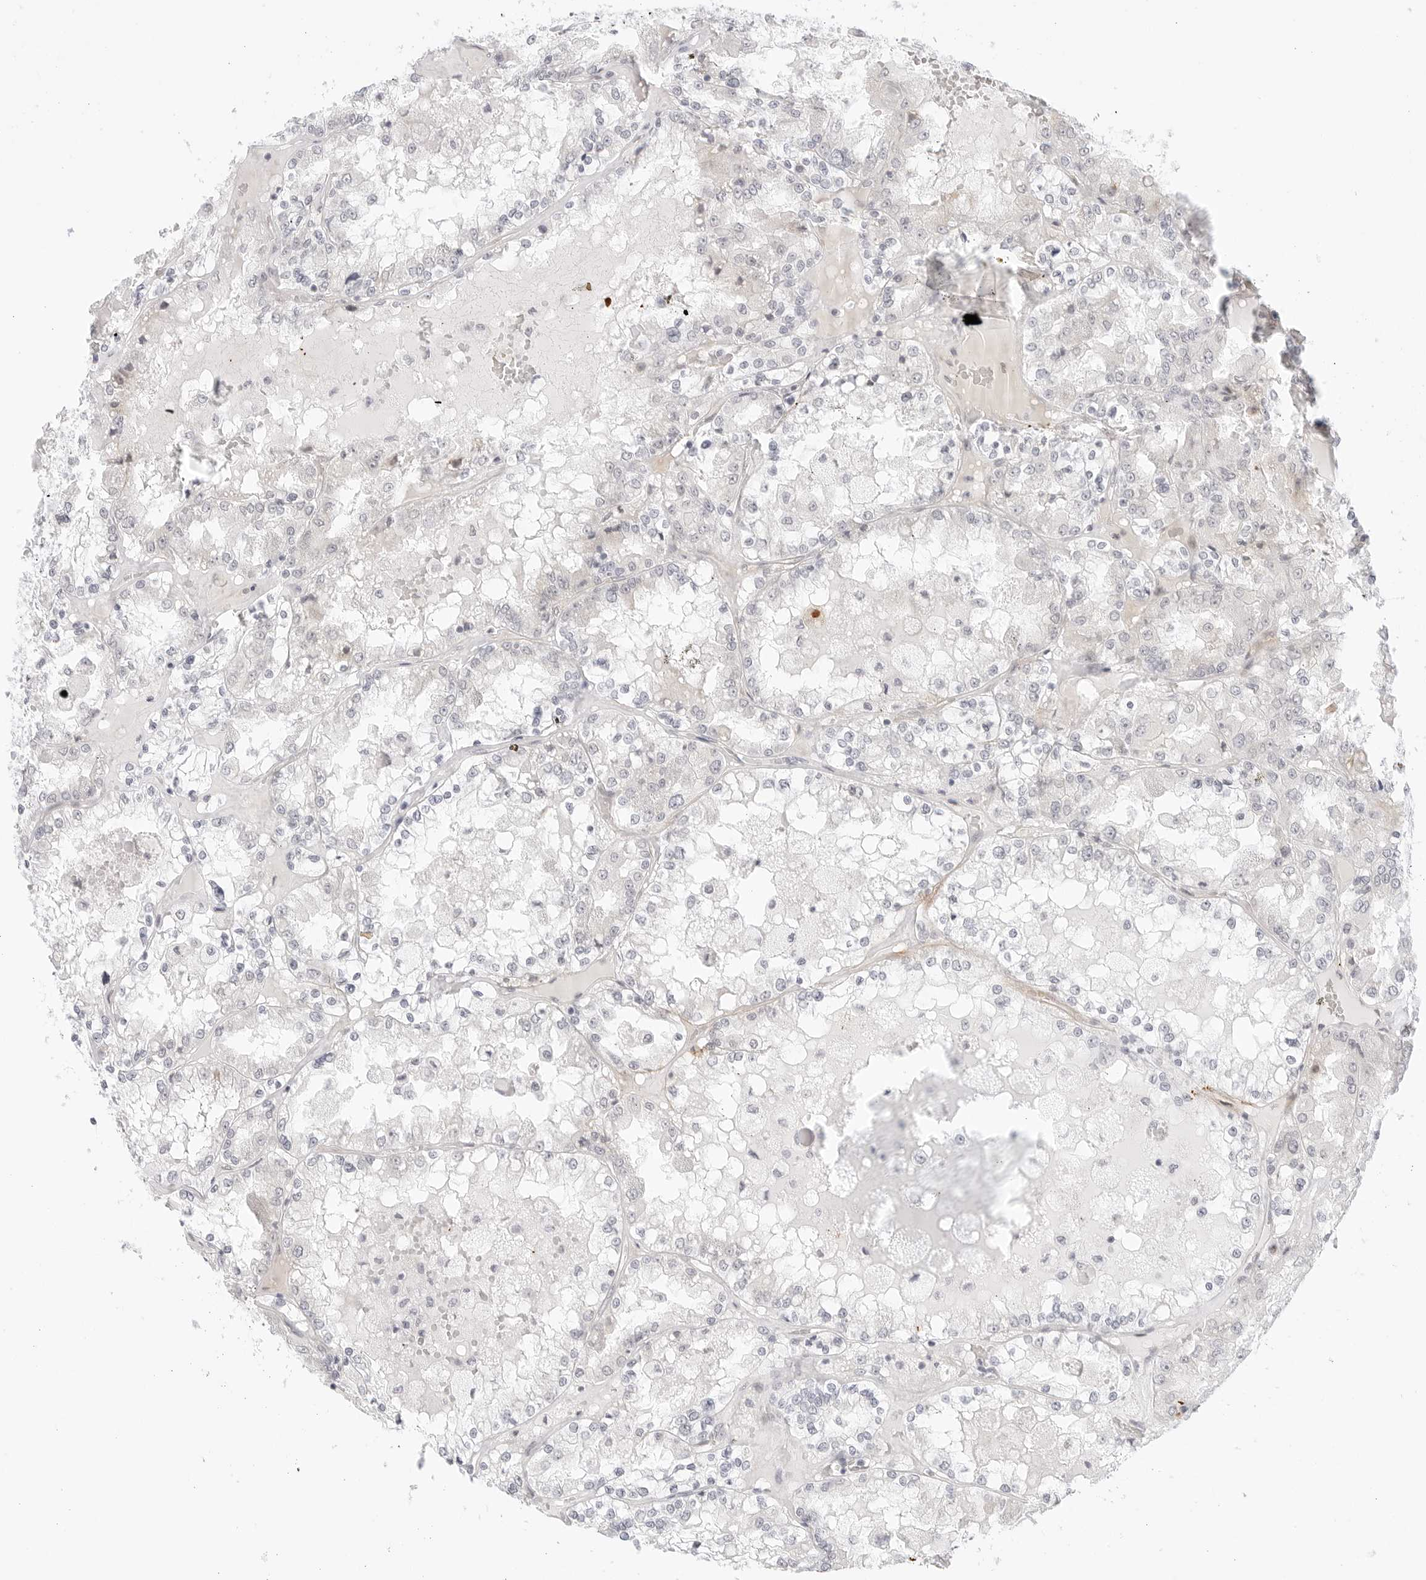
{"staining": {"intensity": "negative", "quantity": "none", "location": "none"}, "tissue": "renal cancer", "cell_type": "Tumor cells", "image_type": "cancer", "snomed": [{"axis": "morphology", "description": "Adenocarcinoma, NOS"}, {"axis": "topography", "description": "Kidney"}], "caption": "This is an IHC photomicrograph of renal cancer (adenocarcinoma). There is no staining in tumor cells.", "gene": "TCP1", "patient": {"sex": "female", "age": 56}}